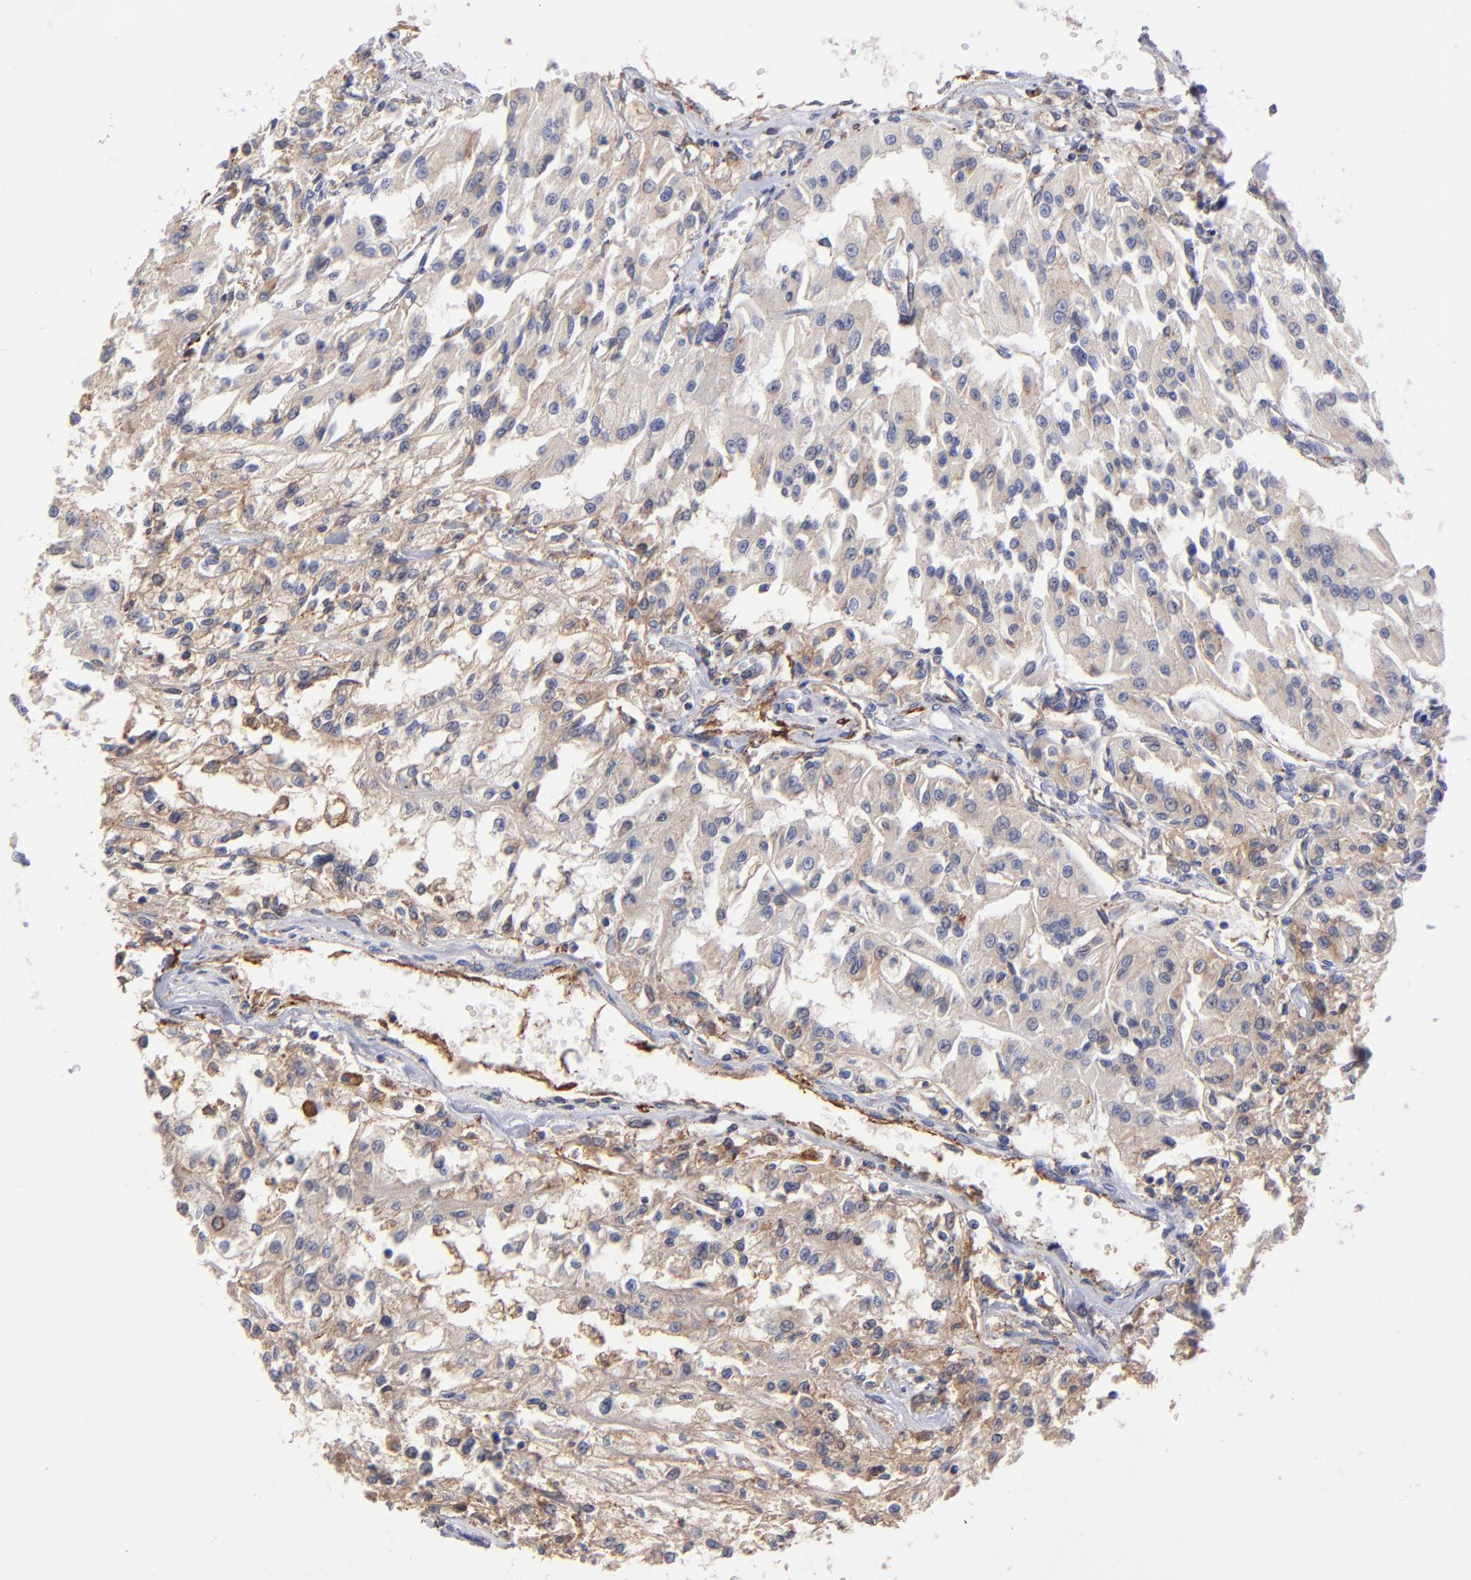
{"staining": {"intensity": "weak", "quantity": "25%-75%", "location": "cytoplasmic/membranous"}, "tissue": "renal cancer", "cell_type": "Tumor cells", "image_type": "cancer", "snomed": [{"axis": "morphology", "description": "Adenocarcinoma, NOS"}, {"axis": "topography", "description": "Kidney"}], "caption": "DAB immunohistochemical staining of renal cancer displays weak cytoplasmic/membranous protein staining in approximately 25%-75% of tumor cells.", "gene": "MFGE8", "patient": {"sex": "male", "age": 78}}